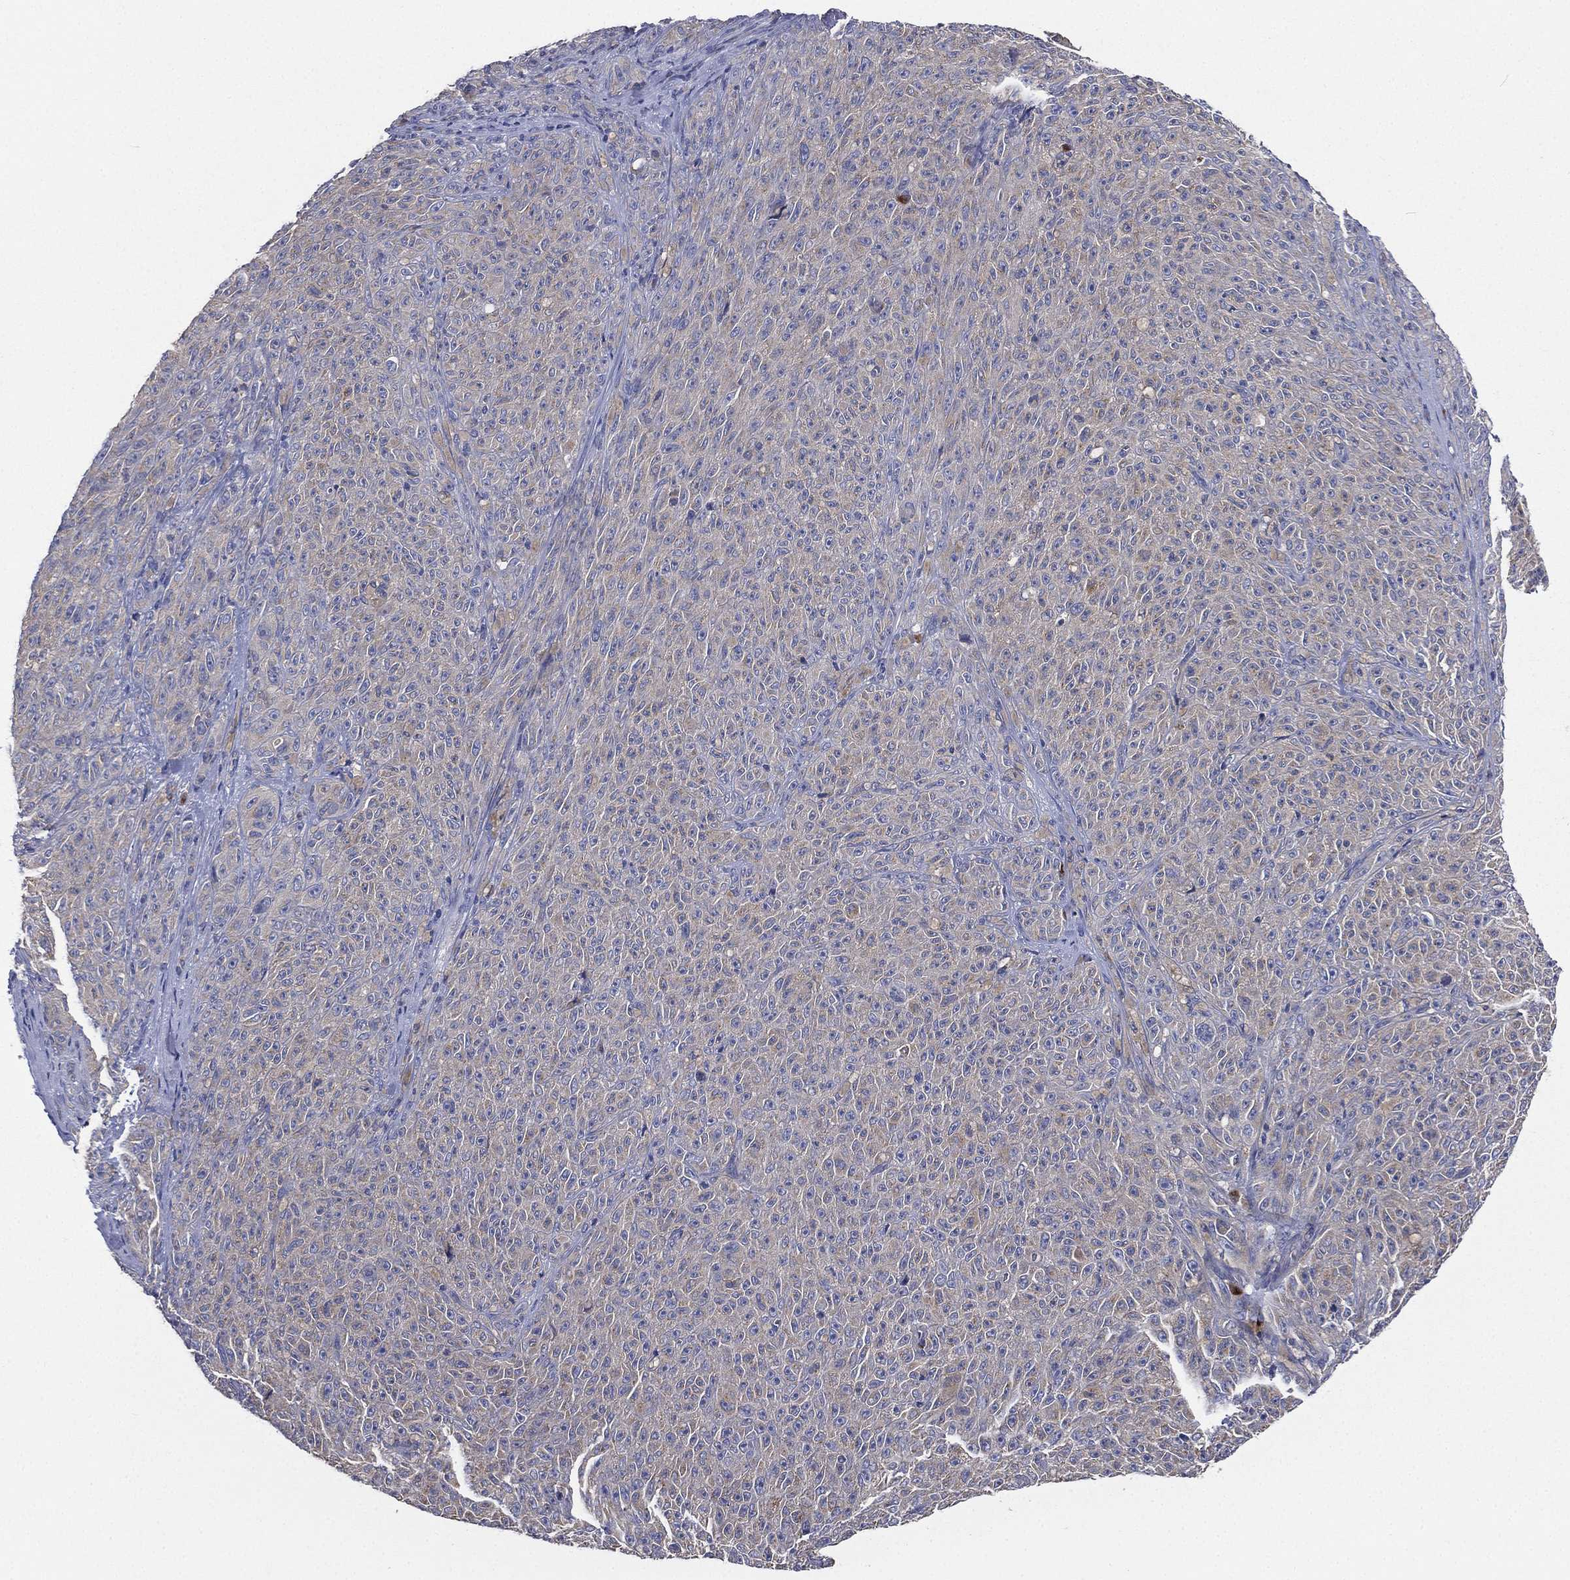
{"staining": {"intensity": "negative", "quantity": "none", "location": "none"}, "tissue": "melanoma", "cell_type": "Tumor cells", "image_type": "cancer", "snomed": [{"axis": "morphology", "description": "Malignant melanoma, NOS"}, {"axis": "topography", "description": "Skin"}], "caption": "This is an immunohistochemistry image of malignant melanoma. There is no staining in tumor cells.", "gene": "ATP8A2", "patient": {"sex": "female", "age": 82}}